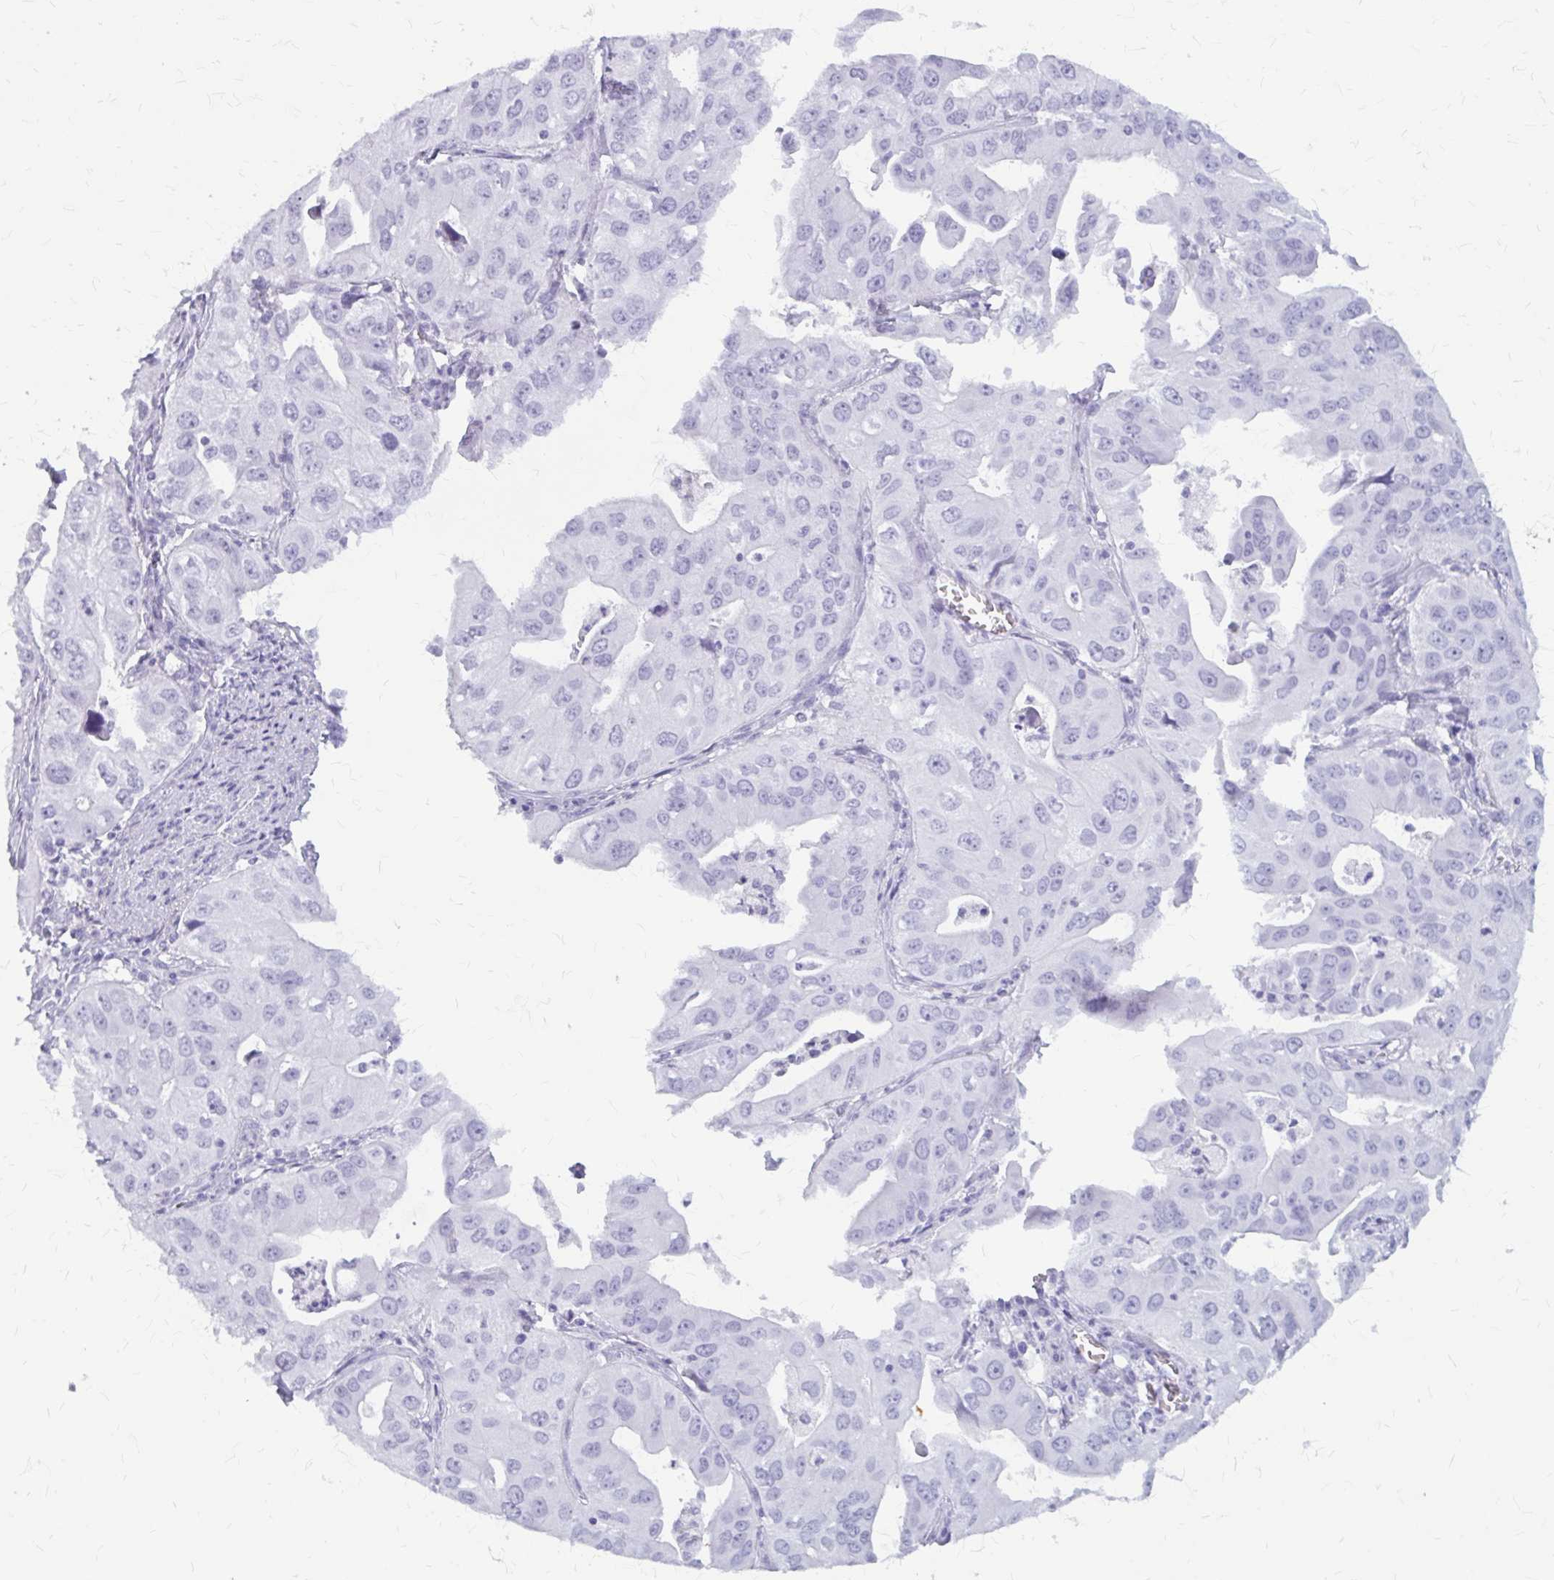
{"staining": {"intensity": "negative", "quantity": "none", "location": "none"}, "tissue": "lung cancer", "cell_type": "Tumor cells", "image_type": "cancer", "snomed": [{"axis": "morphology", "description": "Adenocarcinoma, NOS"}, {"axis": "topography", "description": "Lung"}], "caption": "Image shows no significant protein expression in tumor cells of lung adenocarcinoma. (DAB (3,3'-diaminobenzidine) IHC with hematoxylin counter stain).", "gene": "KLHDC7A", "patient": {"sex": "male", "age": 48}}